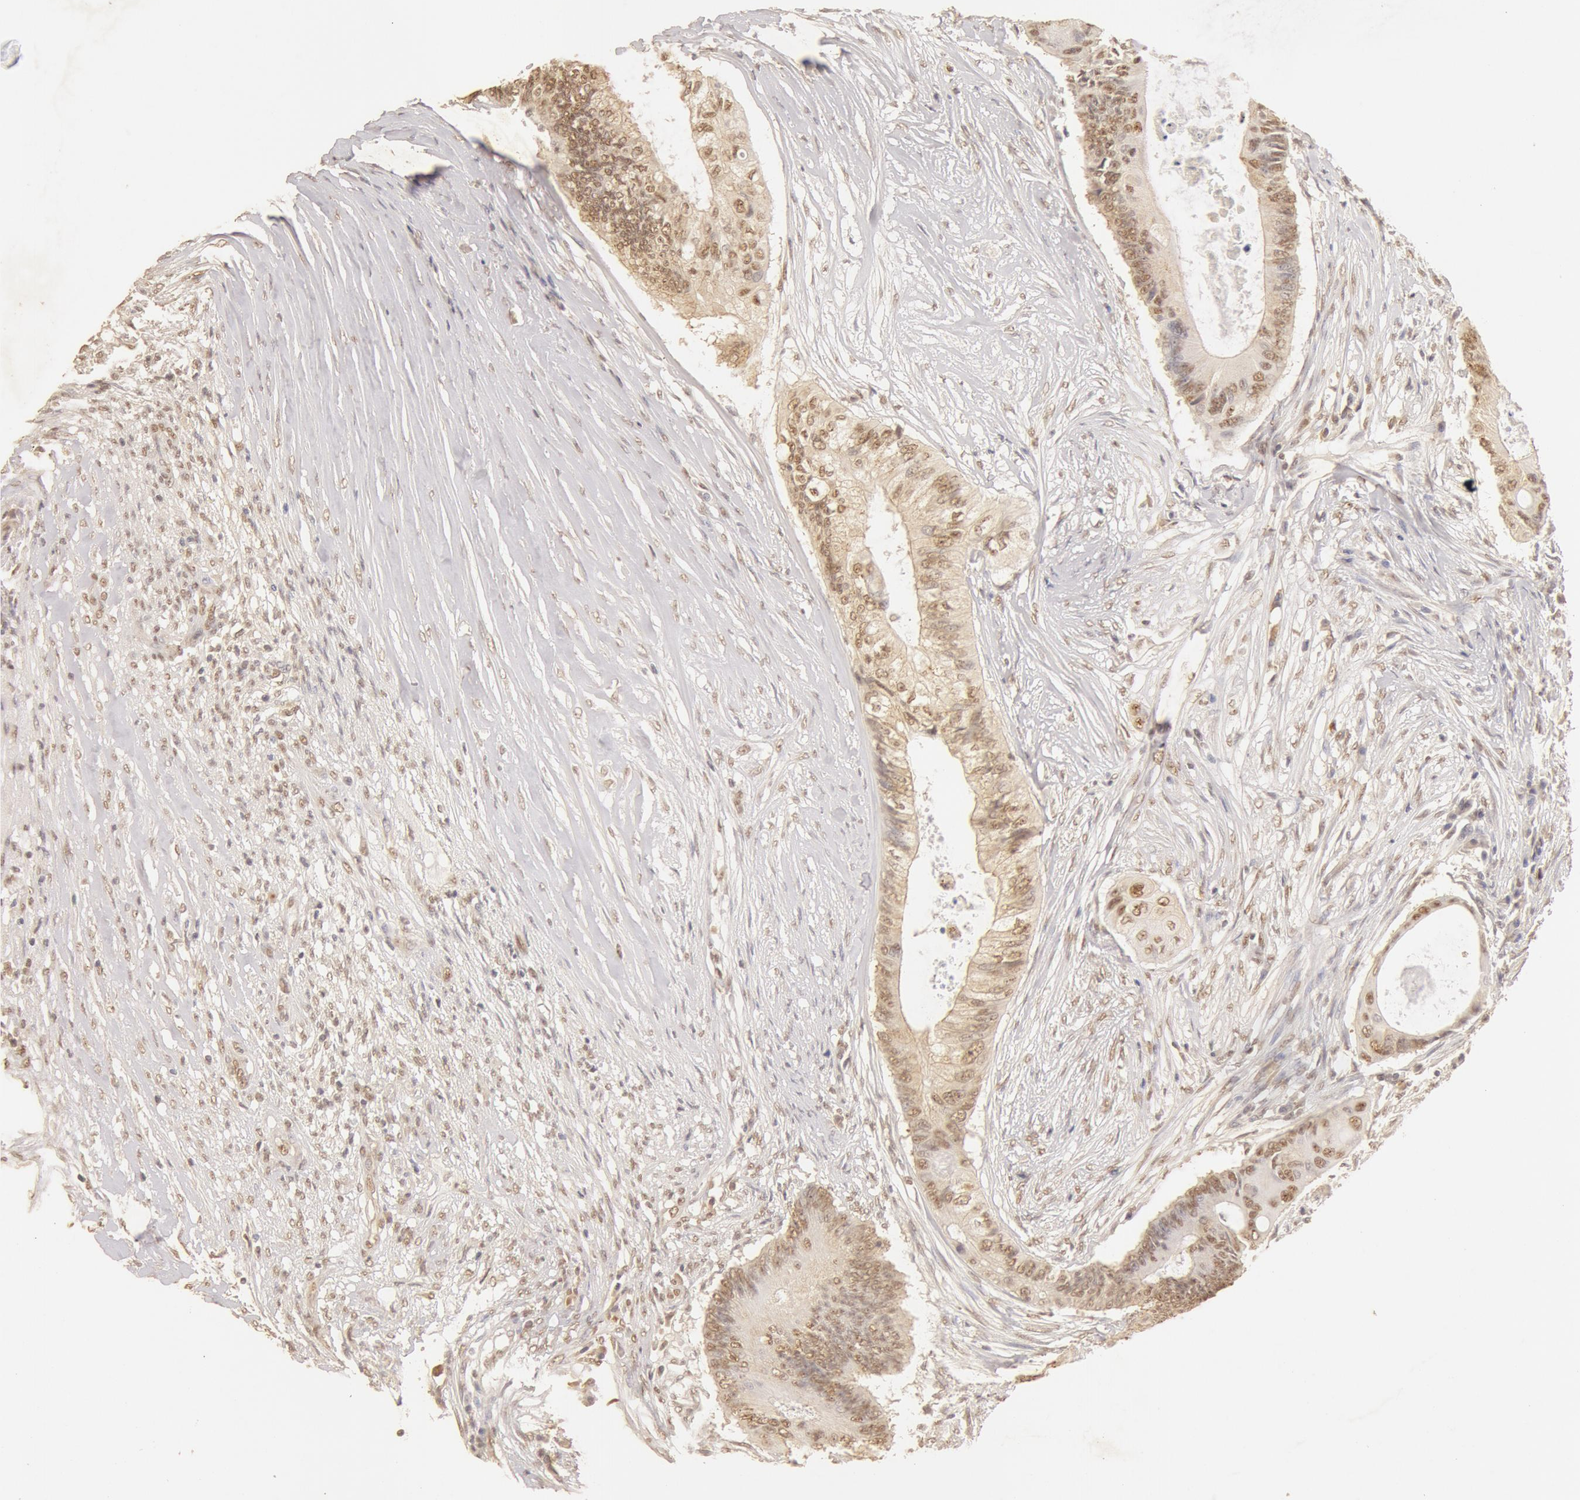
{"staining": {"intensity": "moderate", "quantity": ">75%", "location": "cytoplasmic/membranous,nuclear"}, "tissue": "colorectal cancer", "cell_type": "Tumor cells", "image_type": "cancer", "snomed": [{"axis": "morphology", "description": "Adenocarcinoma, NOS"}, {"axis": "topography", "description": "Colon"}], "caption": "Human colorectal cancer (adenocarcinoma) stained with a protein marker reveals moderate staining in tumor cells.", "gene": "SNRNP70", "patient": {"sex": "male", "age": 65}}